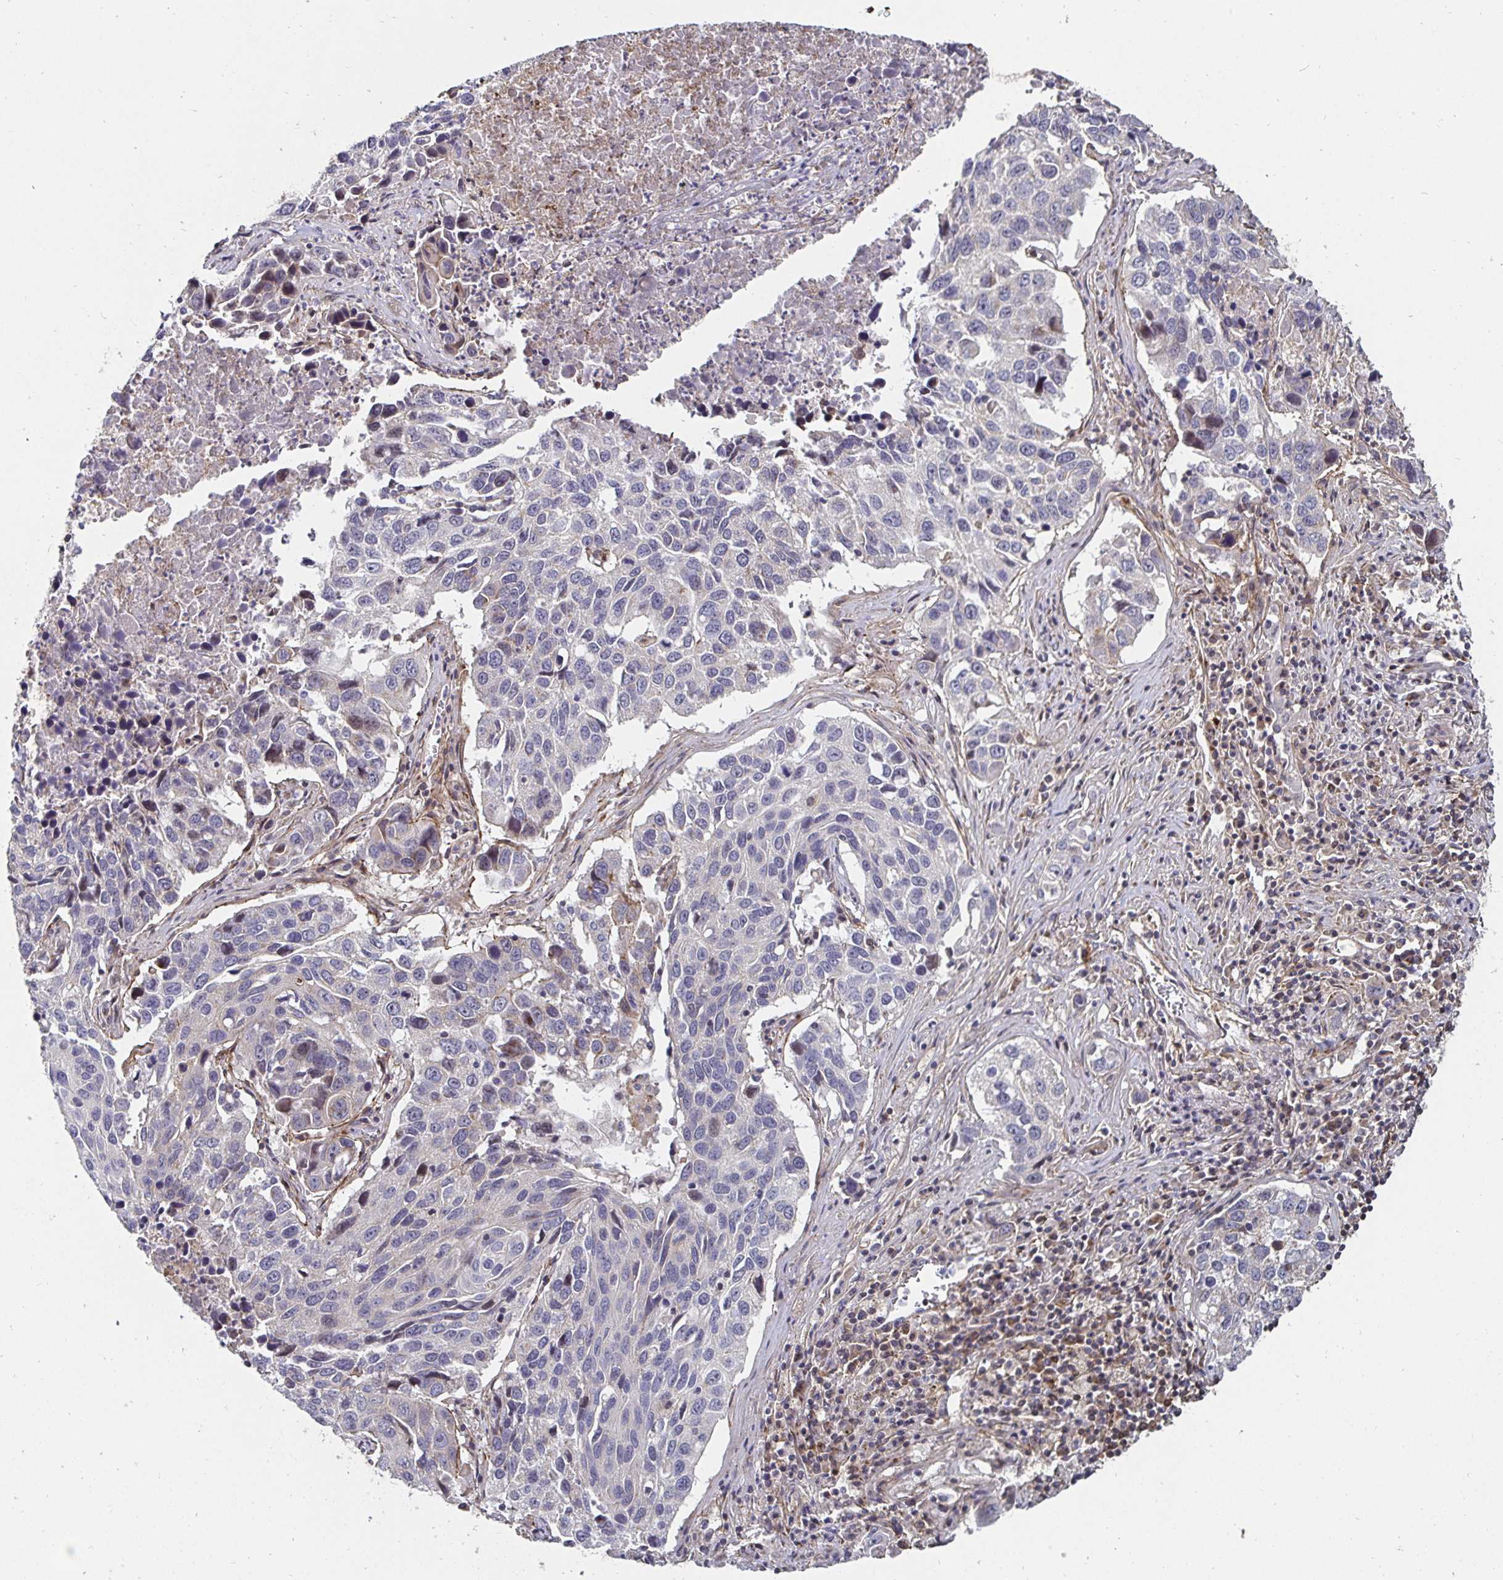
{"staining": {"intensity": "negative", "quantity": "none", "location": "none"}, "tissue": "lung cancer", "cell_type": "Tumor cells", "image_type": "cancer", "snomed": [{"axis": "morphology", "description": "Squamous cell carcinoma, NOS"}, {"axis": "topography", "description": "Lung"}], "caption": "Immunohistochemistry histopathology image of squamous cell carcinoma (lung) stained for a protein (brown), which demonstrates no expression in tumor cells.", "gene": "GJA4", "patient": {"sex": "female", "age": 61}}